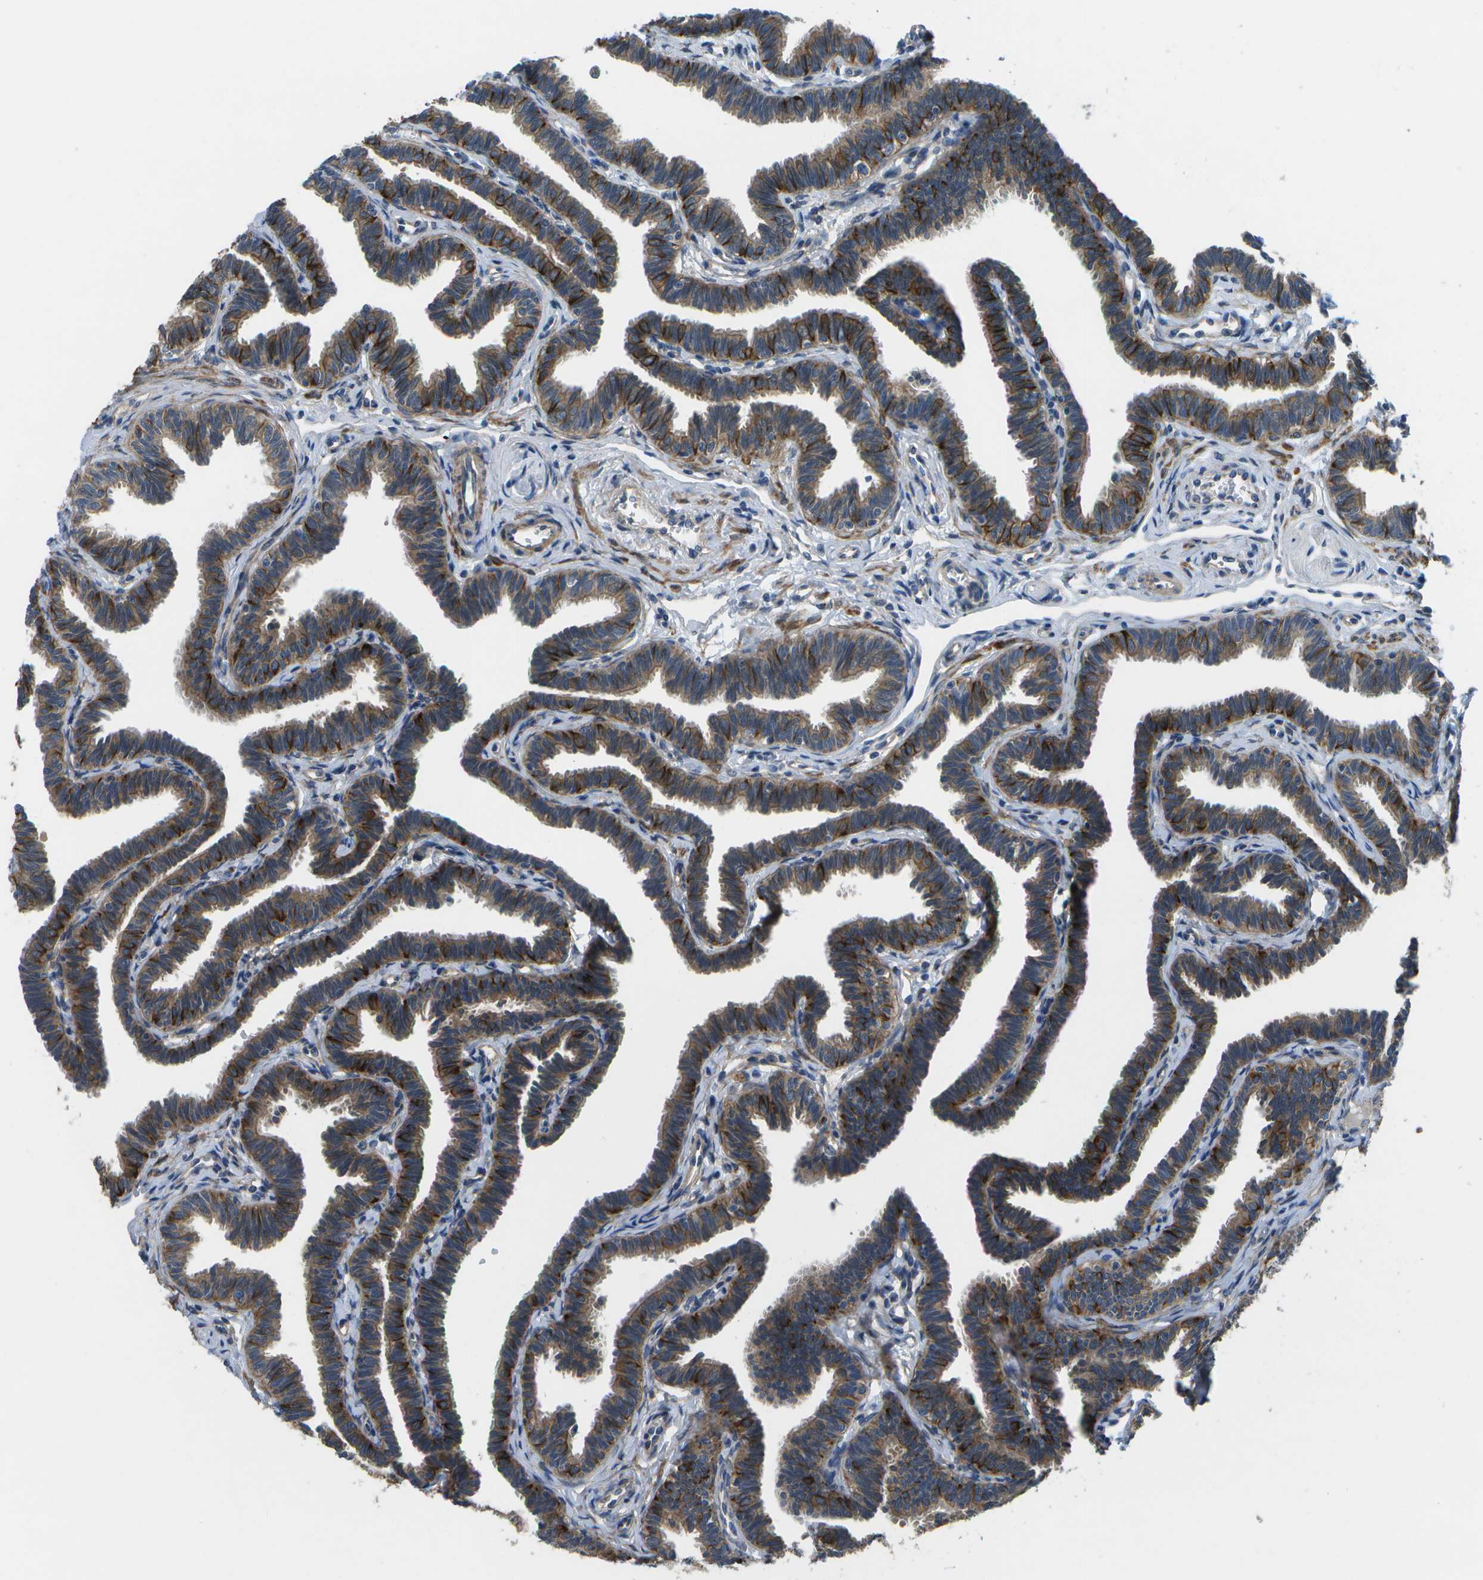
{"staining": {"intensity": "strong", "quantity": "25%-75%", "location": "cytoplasmic/membranous"}, "tissue": "fallopian tube", "cell_type": "Glandular cells", "image_type": "normal", "snomed": [{"axis": "morphology", "description": "Normal tissue, NOS"}, {"axis": "topography", "description": "Fallopian tube"}, {"axis": "topography", "description": "Ovary"}], "caption": "Unremarkable fallopian tube exhibits strong cytoplasmic/membranous expression in about 25%-75% of glandular cells, visualized by immunohistochemistry. Ihc stains the protein of interest in brown and the nuclei are stained blue.", "gene": "P3H1", "patient": {"sex": "female", "age": 23}}